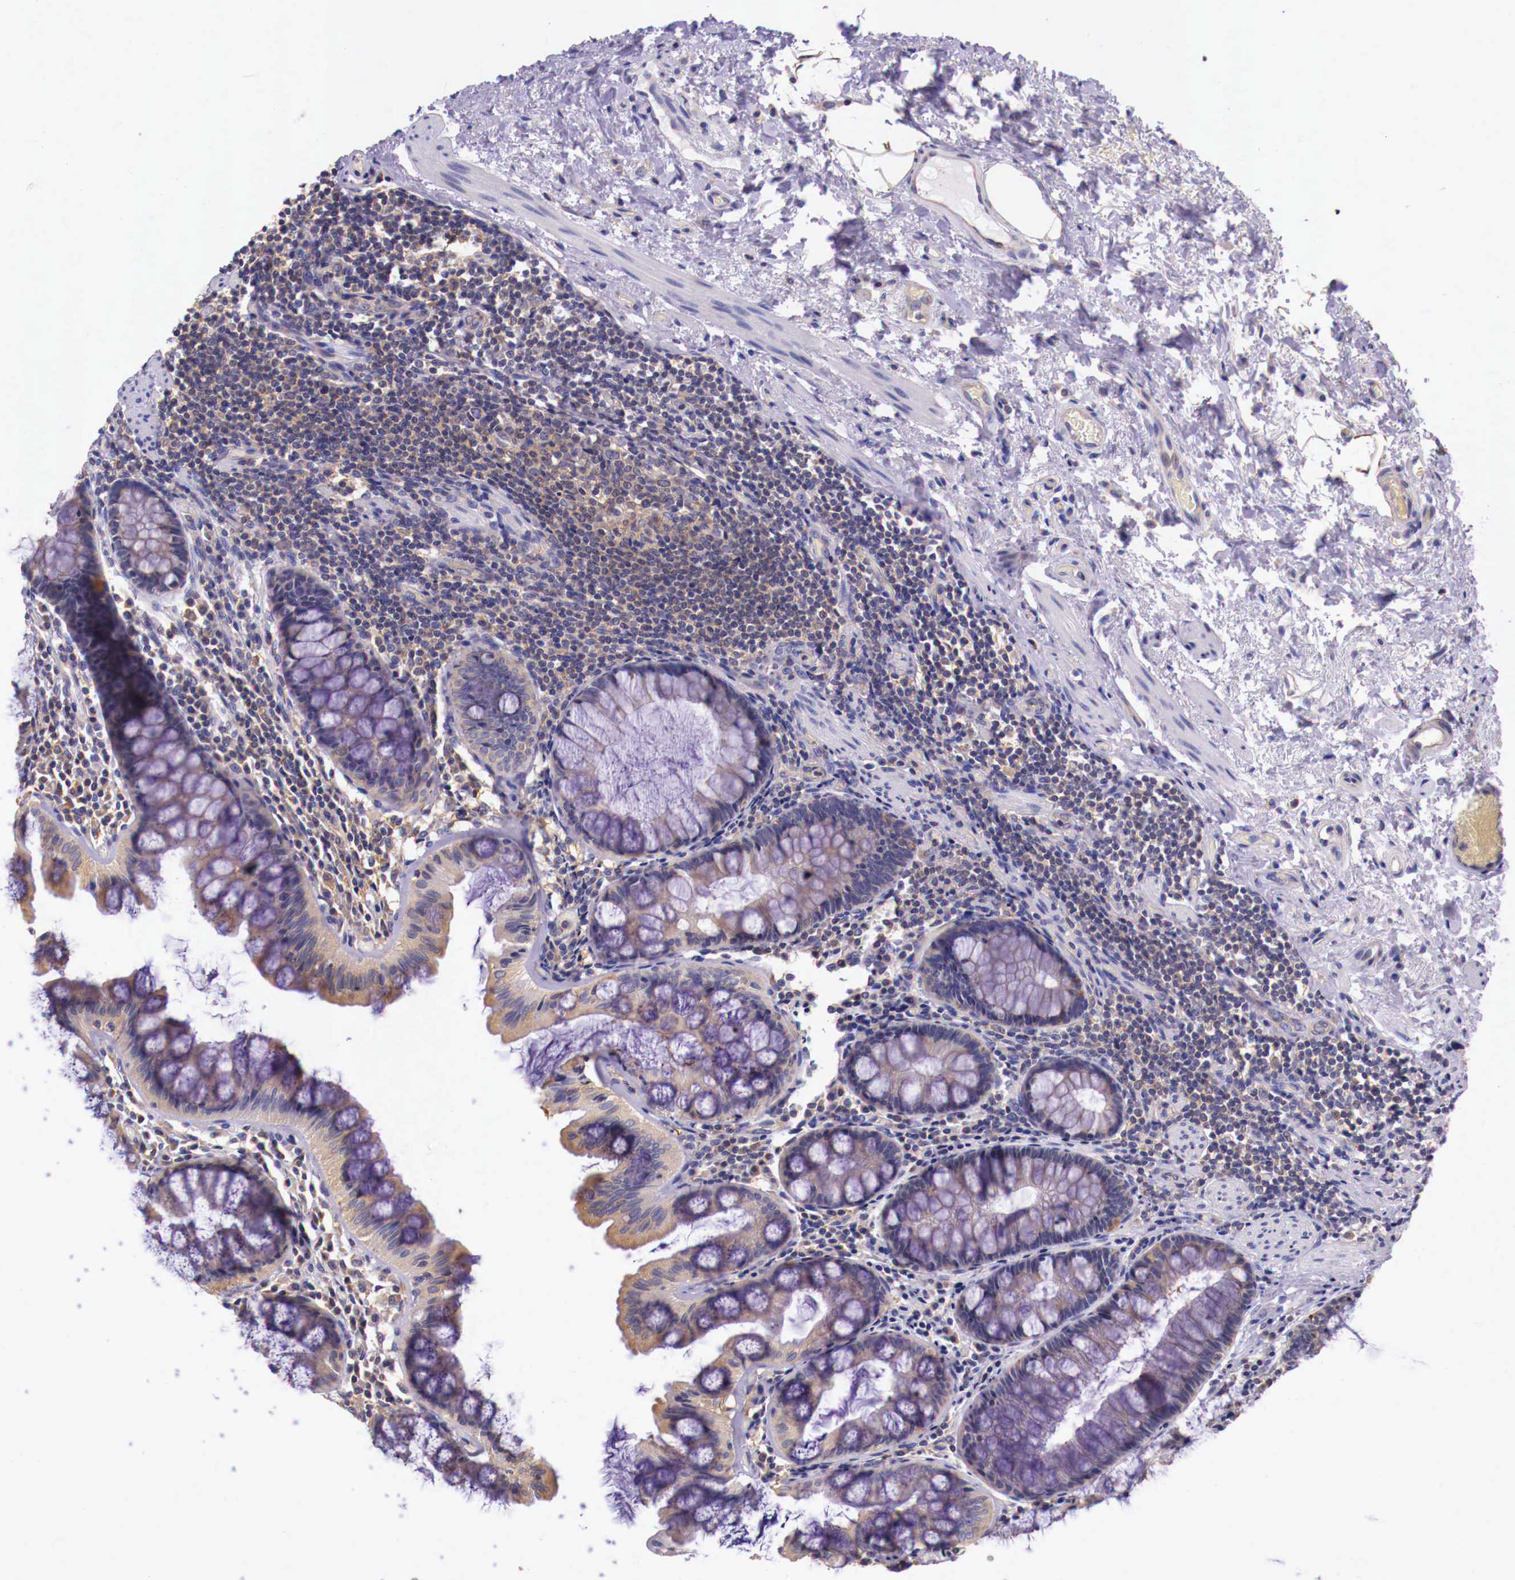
{"staining": {"intensity": "weak", "quantity": "25%-75%", "location": "cytoplasmic/membranous"}, "tissue": "rectum", "cell_type": "Glandular cells", "image_type": "normal", "snomed": [{"axis": "morphology", "description": "Normal tissue, NOS"}, {"axis": "topography", "description": "Rectum"}], "caption": "The image demonstrates staining of benign rectum, revealing weak cytoplasmic/membranous protein staining (brown color) within glandular cells. Nuclei are stained in blue.", "gene": "GRIPAP1", "patient": {"sex": "male", "age": 77}}